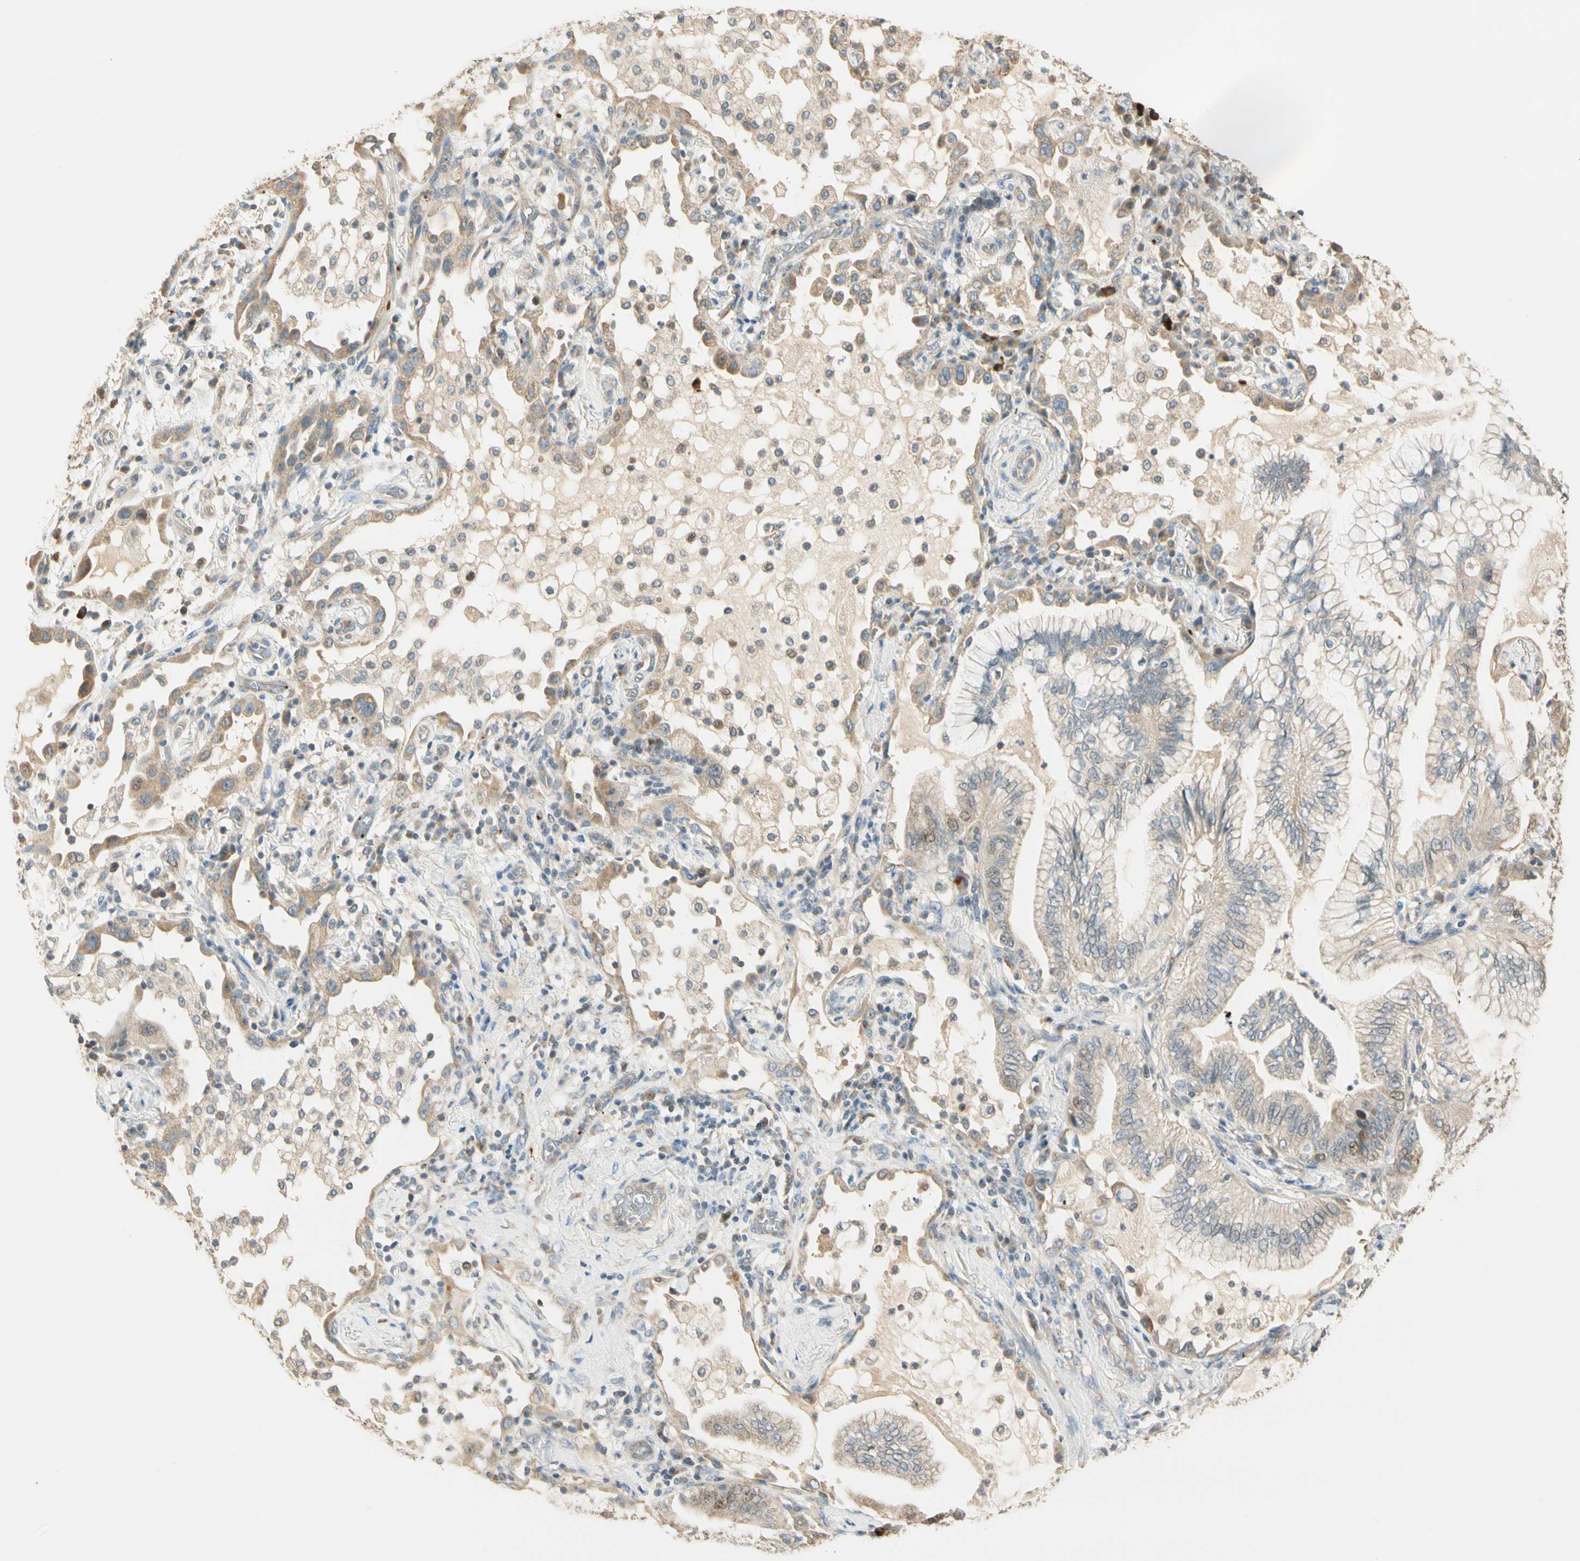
{"staining": {"intensity": "weak", "quantity": "25%-75%", "location": "cytoplasmic/membranous"}, "tissue": "lung cancer", "cell_type": "Tumor cells", "image_type": "cancer", "snomed": [{"axis": "morphology", "description": "Normal tissue, NOS"}, {"axis": "morphology", "description": "Adenocarcinoma, NOS"}, {"axis": "topography", "description": "Bronchus"}, {"axis": "topography", "description": "Lung"}], "caption": "Immunohistochemical staining of human lung cancer demonstrates weak cytoplasmic/membranous protein positivity in approximately 25%-75% of tumor cells.", "gene": "RAD18", "patient": {"sex": "female", "age": 70}}